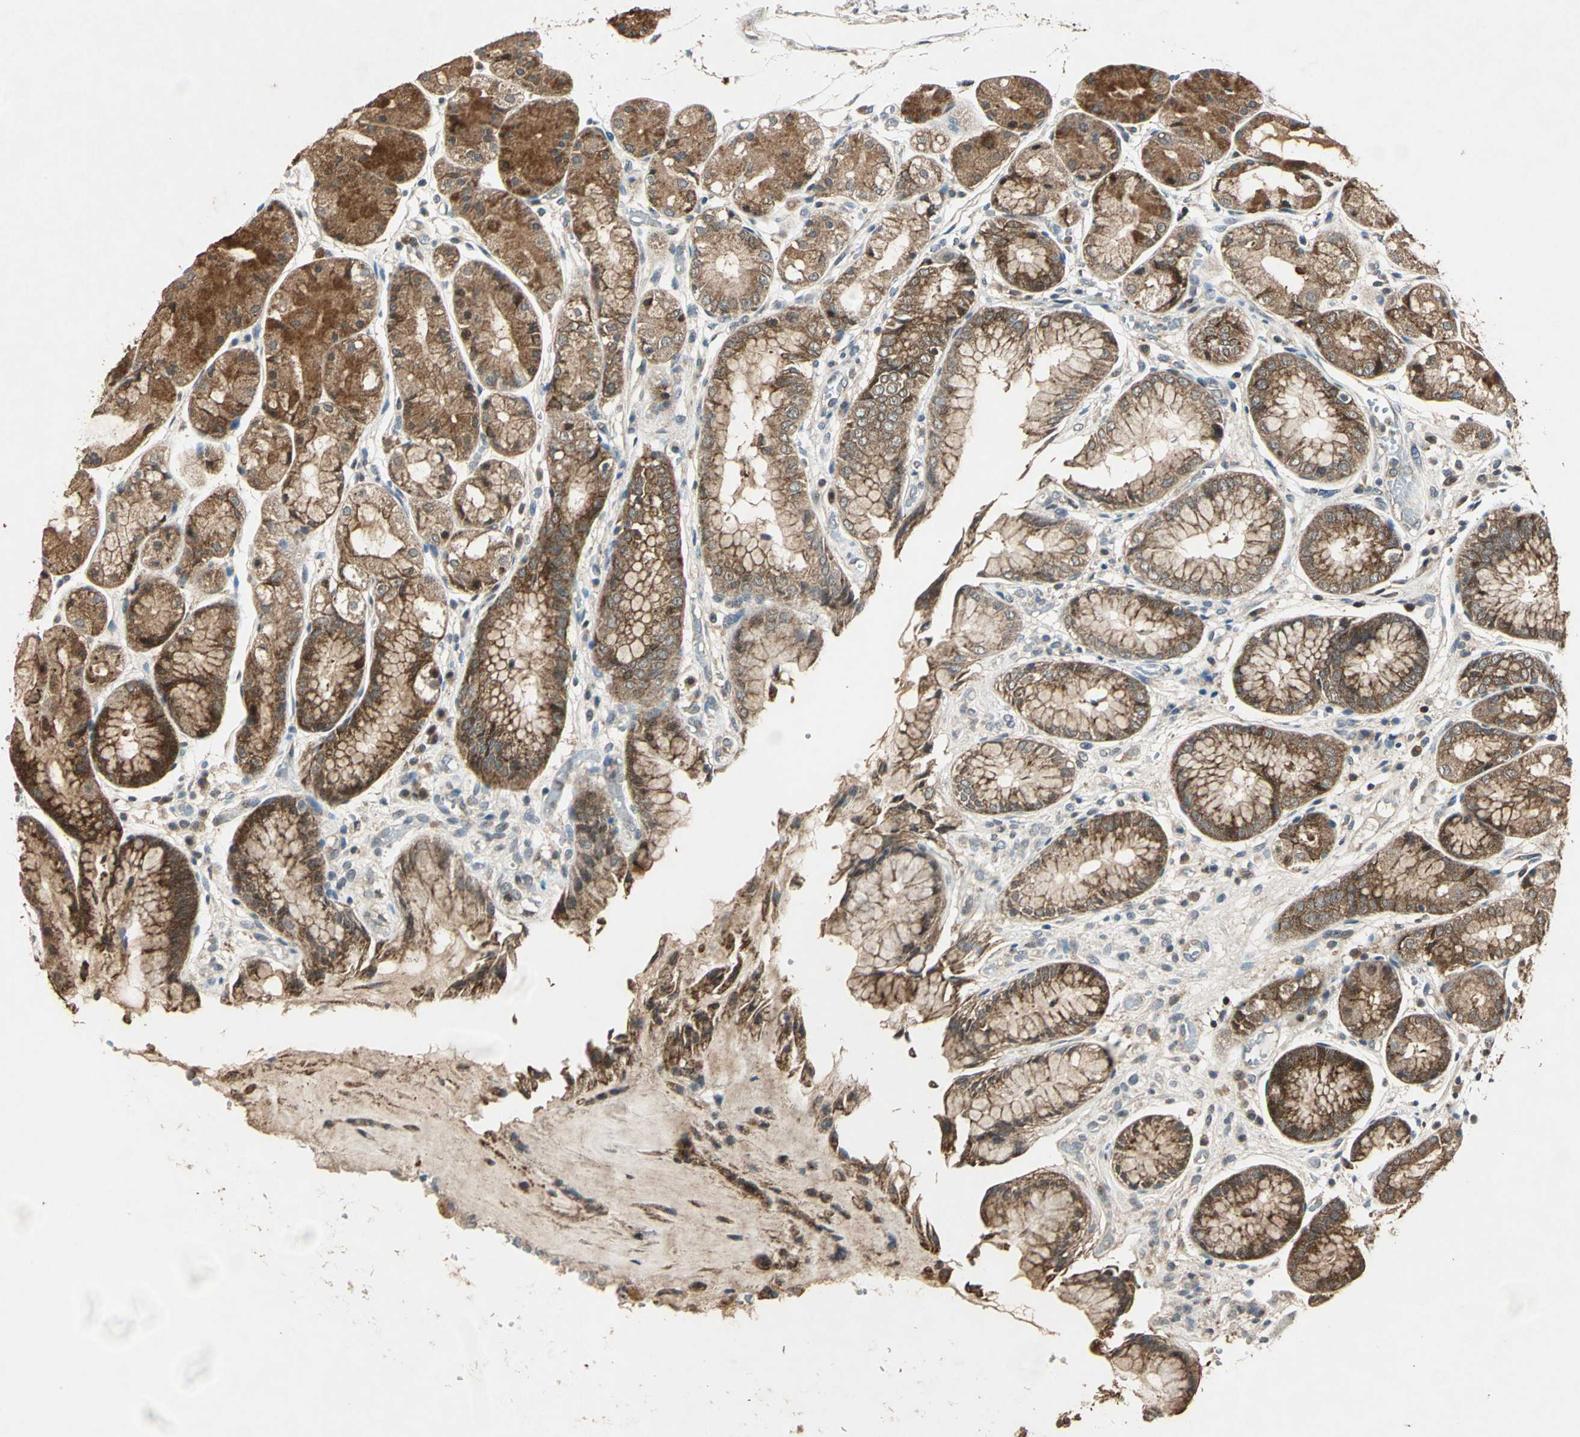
{"staining": {"intensity": "strong", "quantity": ">75%", "location": "cytoplasmic/membranous"}, "tissue": "stomach", "cell_type": "Glandular cells", "image_type": "normal", "snomed": [{"axis": "morphology", "description": "Normal tissue, NOS"}, {"axis": "topography", "description": "Stomach, upper"}], "caption": "Stomach stained with IHC exhibits strong cytoplasmic/membranous staining in approximately >75% of glandular cells. Ihc stains the protein of interest in brown and the nuclei are stained blue.", "gene": "AHSA1", "patient": {"sex": "male", "age": 72}}